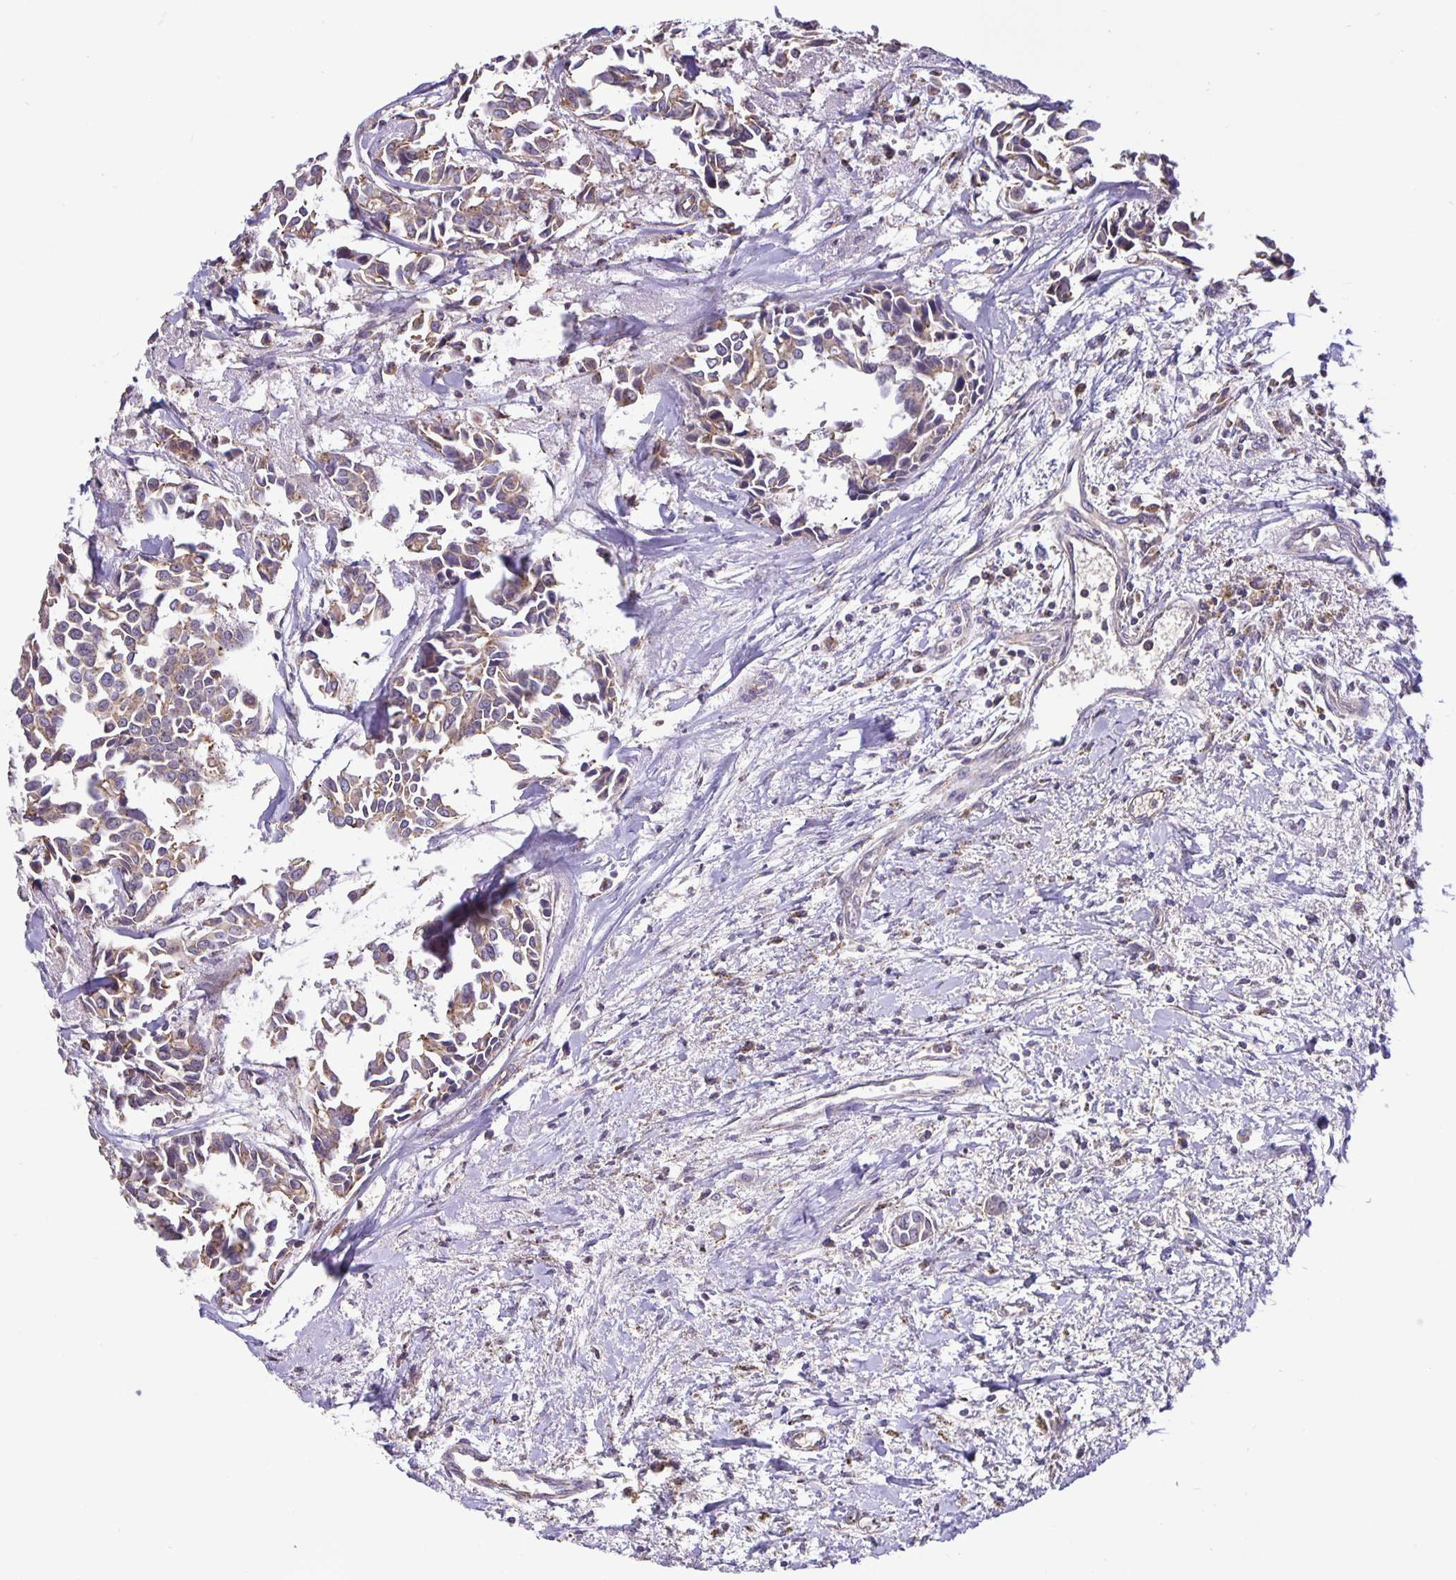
{"staining": {"intensity": "moderate", "quantity": ">75%", "location": "cytoplasmic/membranous"}, "tissue": "breast cancer", "cell_type": "Tumor cells", "image_type": "cancer", "snomed": [{"axis": "morphology", "description": "Duct carcinoma"}, {"axis": "topography", "description": "Breast"}], "caption": "Intraductal carcinoma (breast) was stained to show a protein in brown. There is medium levels of moderate cytoplasmic/membranous expression in about >75% of tumor cells. The staining was performed using DAB to visualize the protein expression in brown, while the nuclei were stained in blue with hematoxylin (Magnification: 20x).", "gene": "TMEM71", "patient": {"sex": "female", "age": 54}}